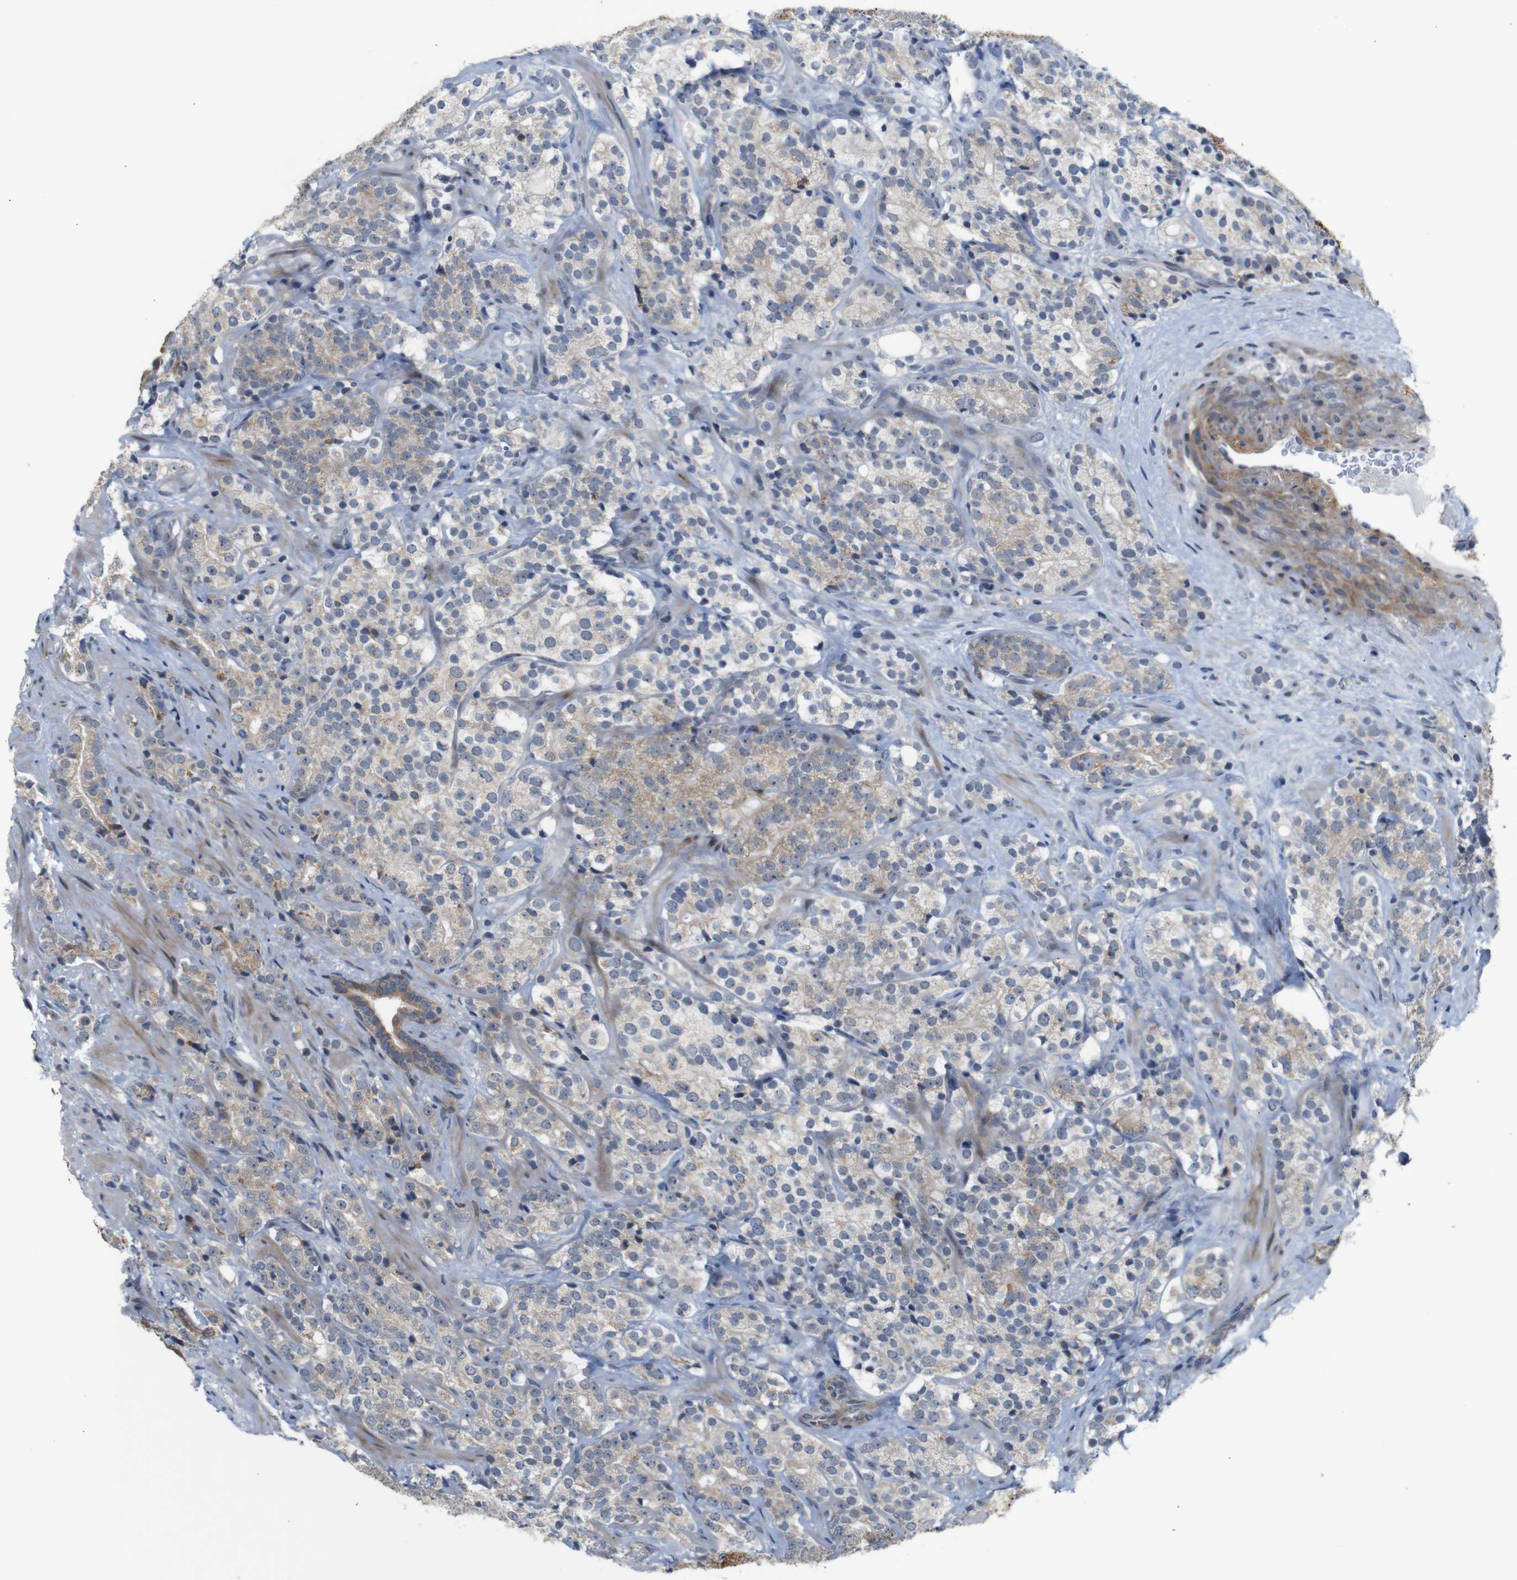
{"staining": {"intensity": "weak", "quantity": ">75%", "location": "cytoplasmic/membranous"}, "tissue": "prostate cancer", "cell_type": "Tumor cells", "image_type": "cancer", "snomed": [{"axis": "morphology", "description": "Adenocarcinoma, High grade"}, {"axis": "topography", "description": "Prostate"}], "caption": "Immunohistochemistry (IHC) photomicrograph of prostate adenocarcinoma (high-grade) stained for a protein (brown), which displays low levels of weak cytoplasmic/membranous staining in approximately >75% of tumor cells.", "gene": "ATP7B", "patient": {"sex": "male", "age": 71}}